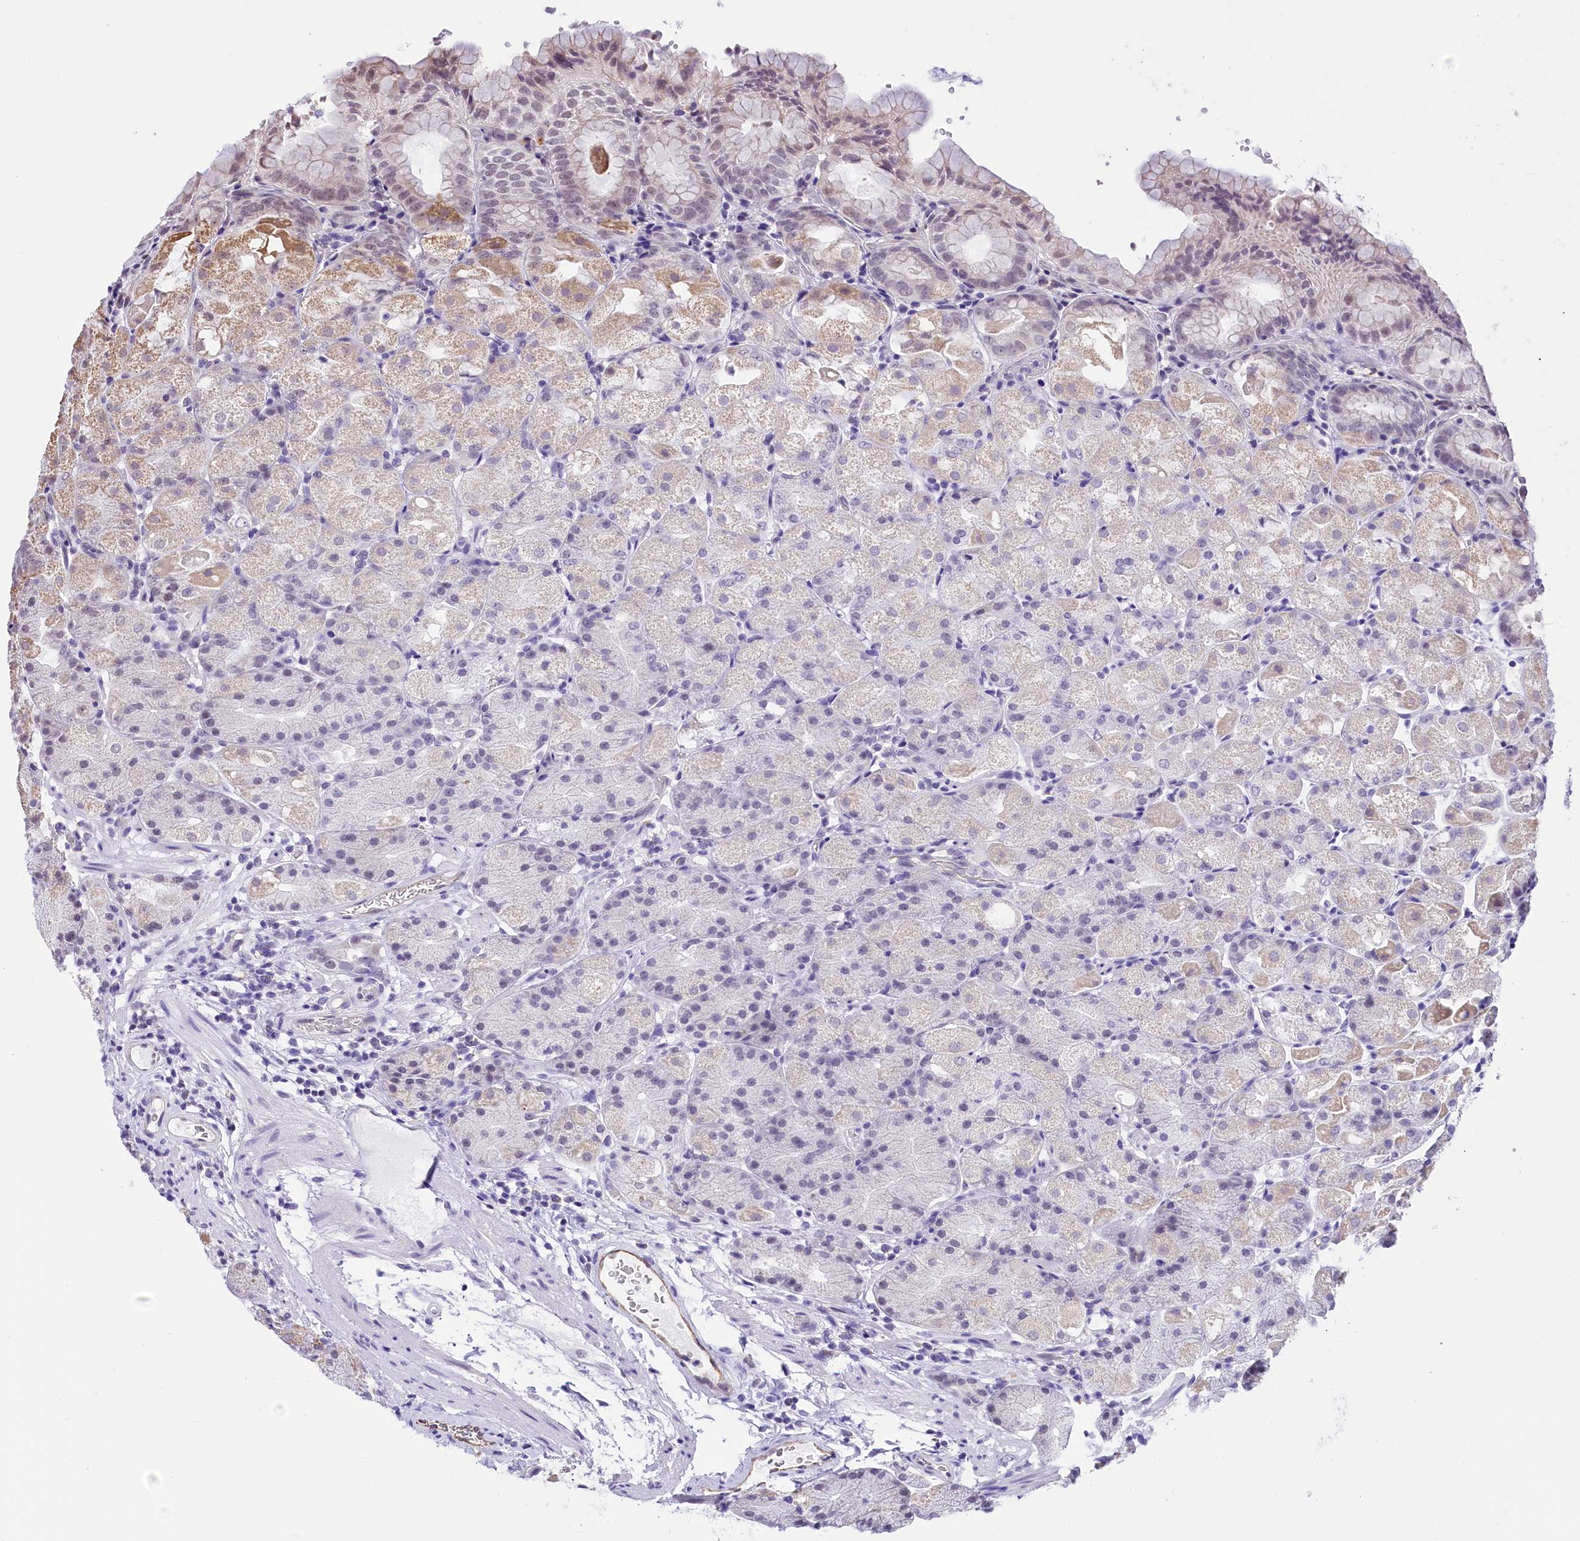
{"staining": {"intensity": "weak", "quantity": "<25%", "location": "cytoplasmic/membranous"}, "tissue": "stomach", "cell_type": "Glandular cells", "image_type": "normal", "snomed": [{"axis": "morphology", "description": "Normal tissue, NOS"}, {"axis": "topography", "description": "Stomach, upper"}, {"axis": "topography", "description": "Stomach, lower"}], "caption": "Micrograph shows no significant protein expression in glandular cells of benign stomach. (Brightfield microscopy of DAB (3,3'-diaminobenzidine) immunohistochemistry (IHC) at high magnification).", "gene": "MRPL54", "patient": {"sex": "male", "age": 62}}